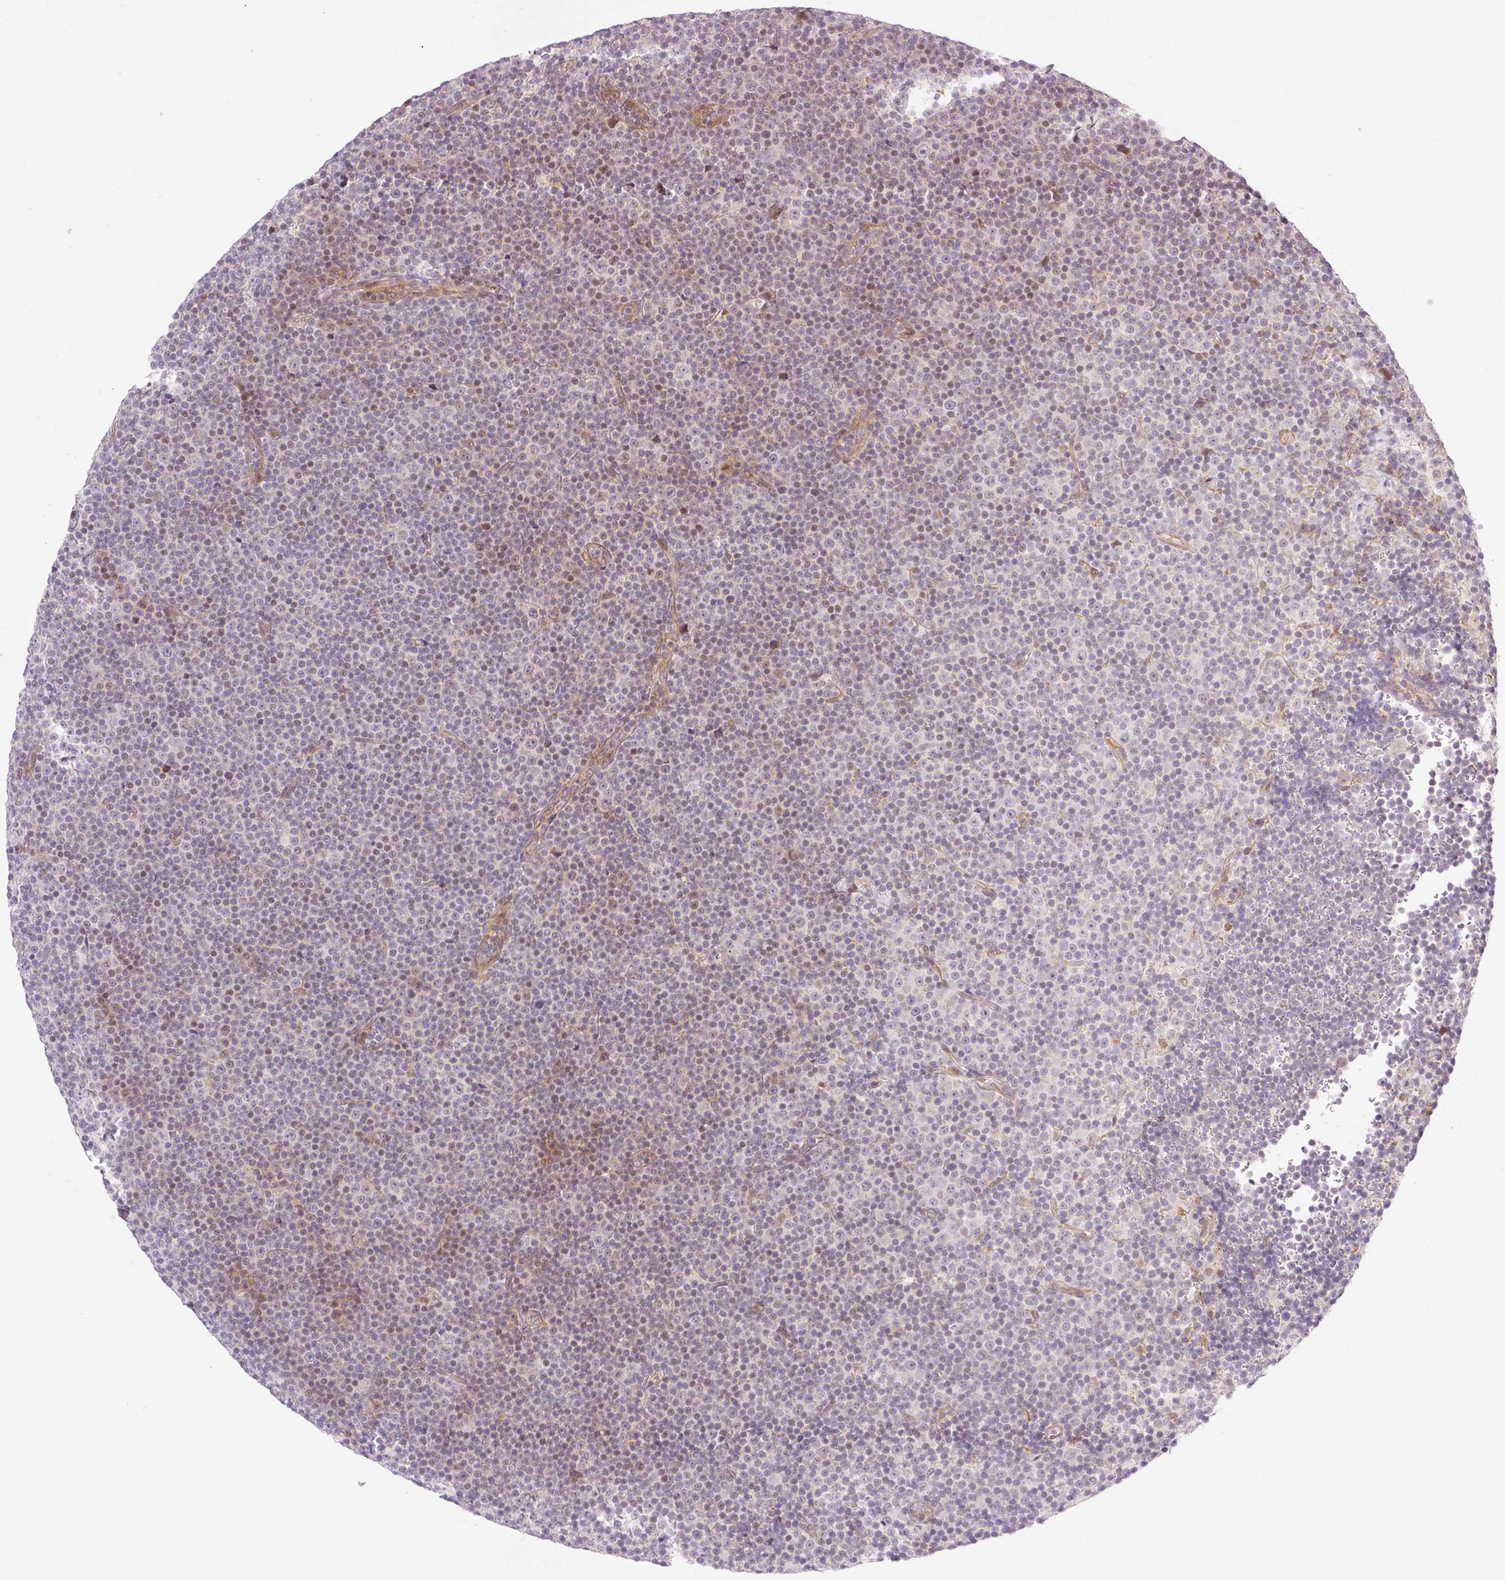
{"staining": {"intensity": "weak", "quantity": "25%-75%", "location": "nuclear"}, "tissue": "lymphoma", "cell_type": "Tumor cells", "image_type": "cancer", "snomed": [{"axis": "morphology", "description": "Malignant lymphoma, non-Hodgkin's type, Low grade"}, {"axis": "topography", "description": "Lymph node"}], "caption": "Protein staining reveals weak nuclear staining in about 25%-75% of tumor cells in lymphoma.", "gene": "ZNF394", "patient": {"sex": "female", "age": 67}}